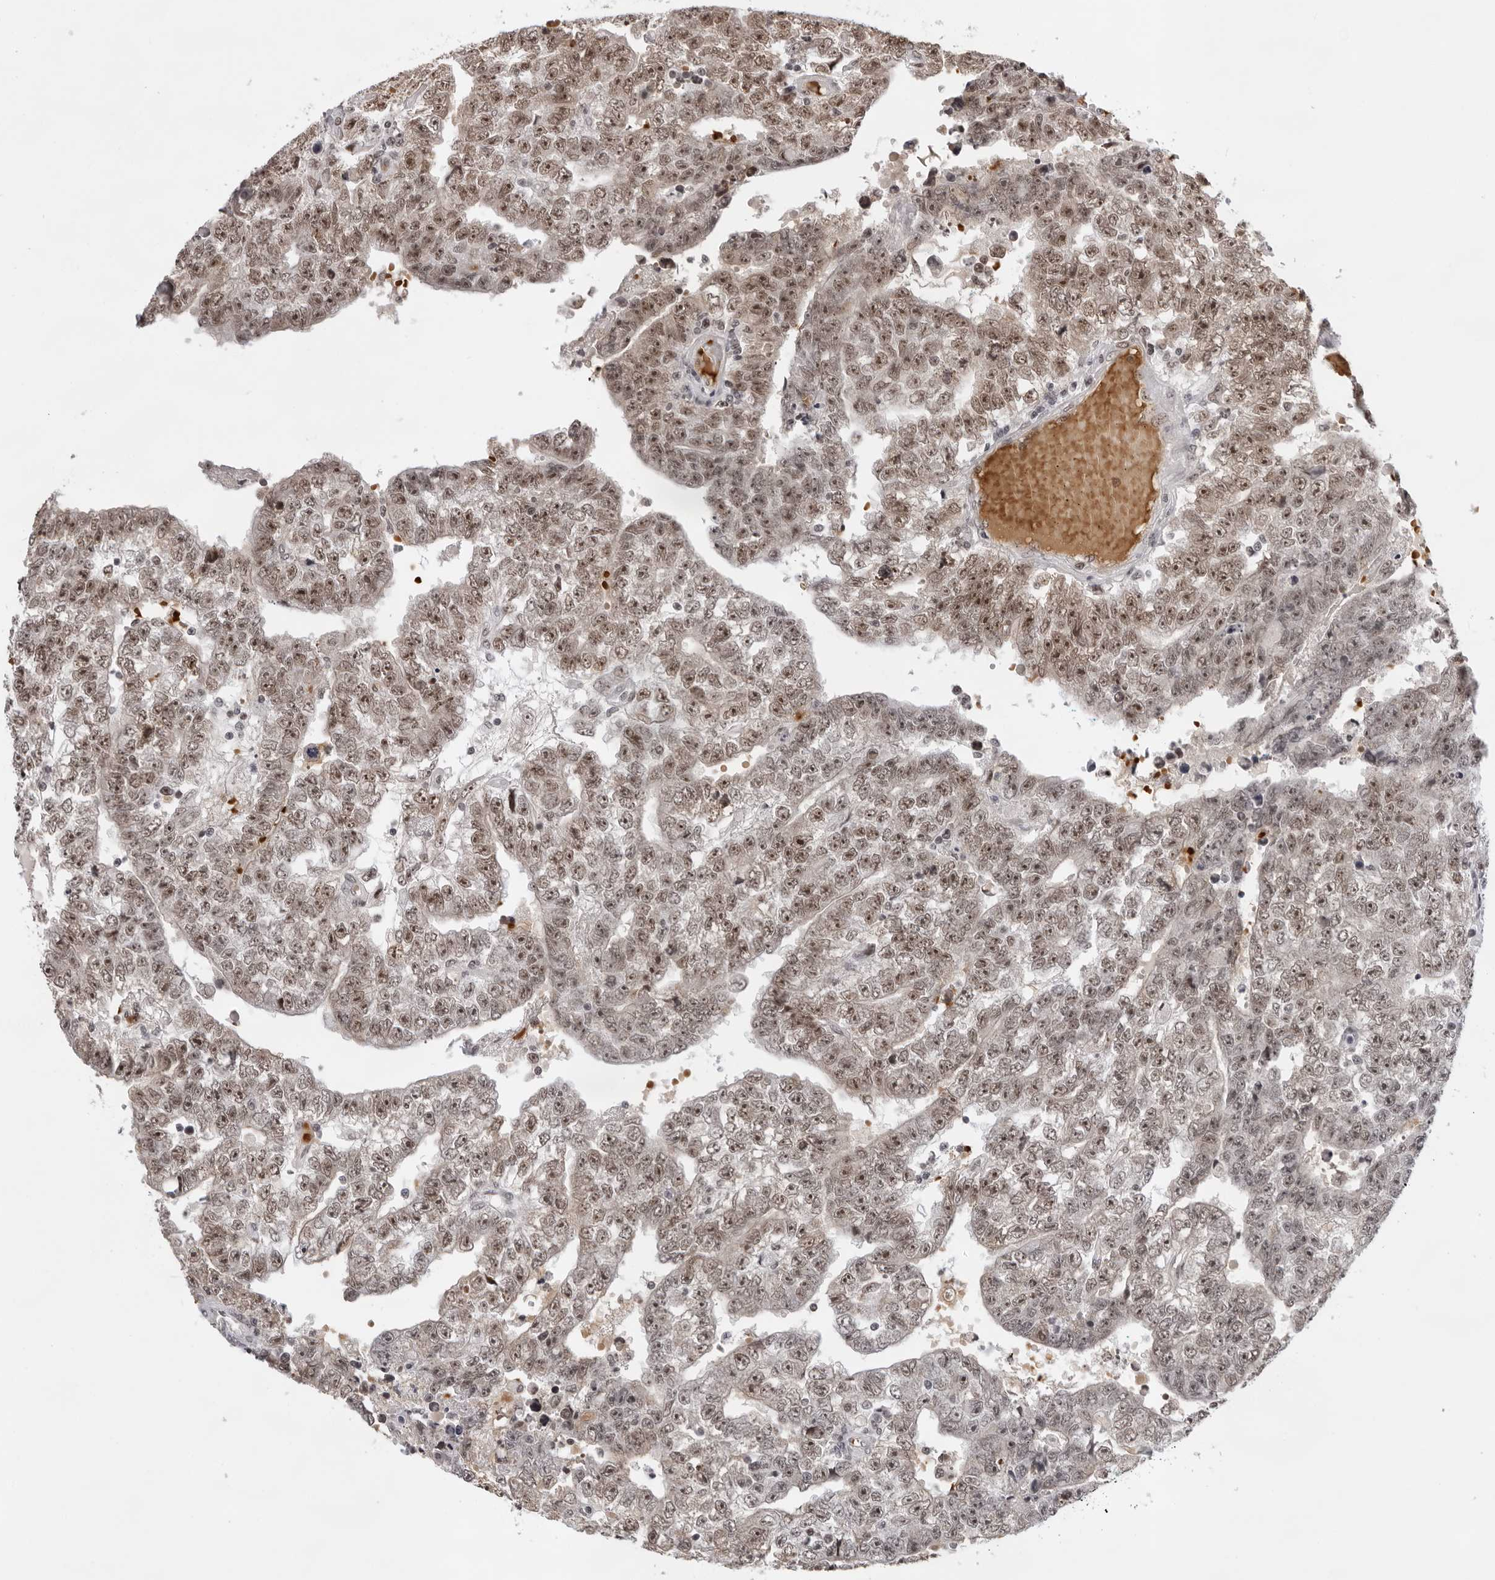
{"staining": {"intensity": "moderate", "quantity": ">75%", "location": "nuclear"}, "tissue": "testis cancer", "cell_type": "Tumor cells", "image_type": "cancer", "snomed": [{"axis": "morphology", "description": "Carcinoma, Embryonal, NOS"}, {"axis": "topography", "description": "Testis"}], "caption": "Immunohistochemical staining of testis cancer exhibits moderate nuclear protein staining in approximately >75% of tumor cells.", "gene": "USP1", "patient": {"sex": "male", "age": 25}}